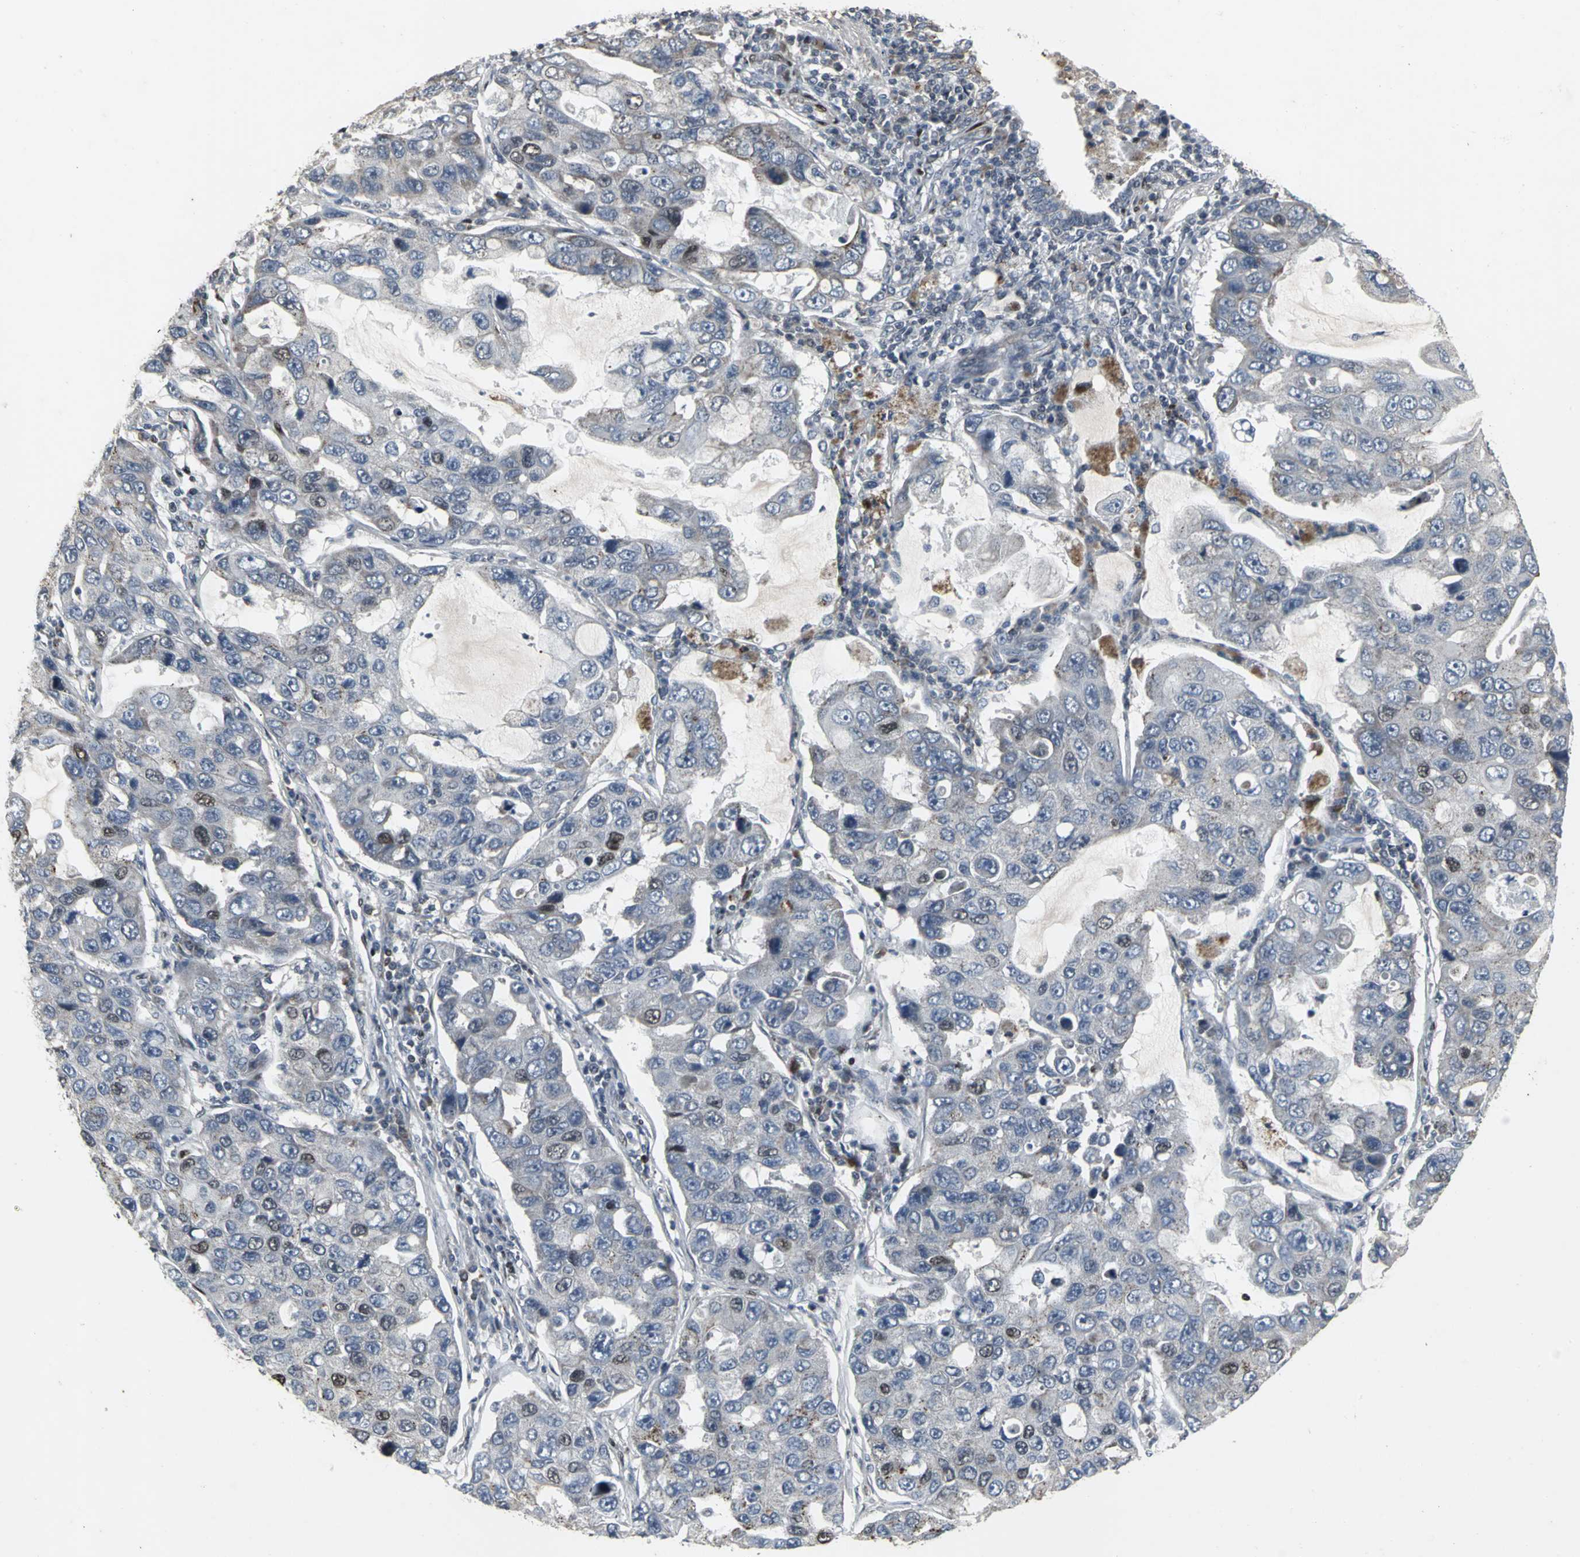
{"staining": {"intensity": "moderate", "quantity": "<25%", "location": "nuclear"}, "tissue": "lung cancer", "cell_type": "Tumor cells", "image_type": "cancer", "snomed": [{"axis": "morphology", "description": "Adenocarcinoma, NOS"}, {"axis": "topography", "description": "Lung"}], "caption": "About <25% of tumor cells in human adenocarcinoma (lung) exhibit moderate nuclear protein staining as visualized by brown immunohistochemical staining.", "gene": "SRF", "patient": {"sex": "male", "age": 64}}